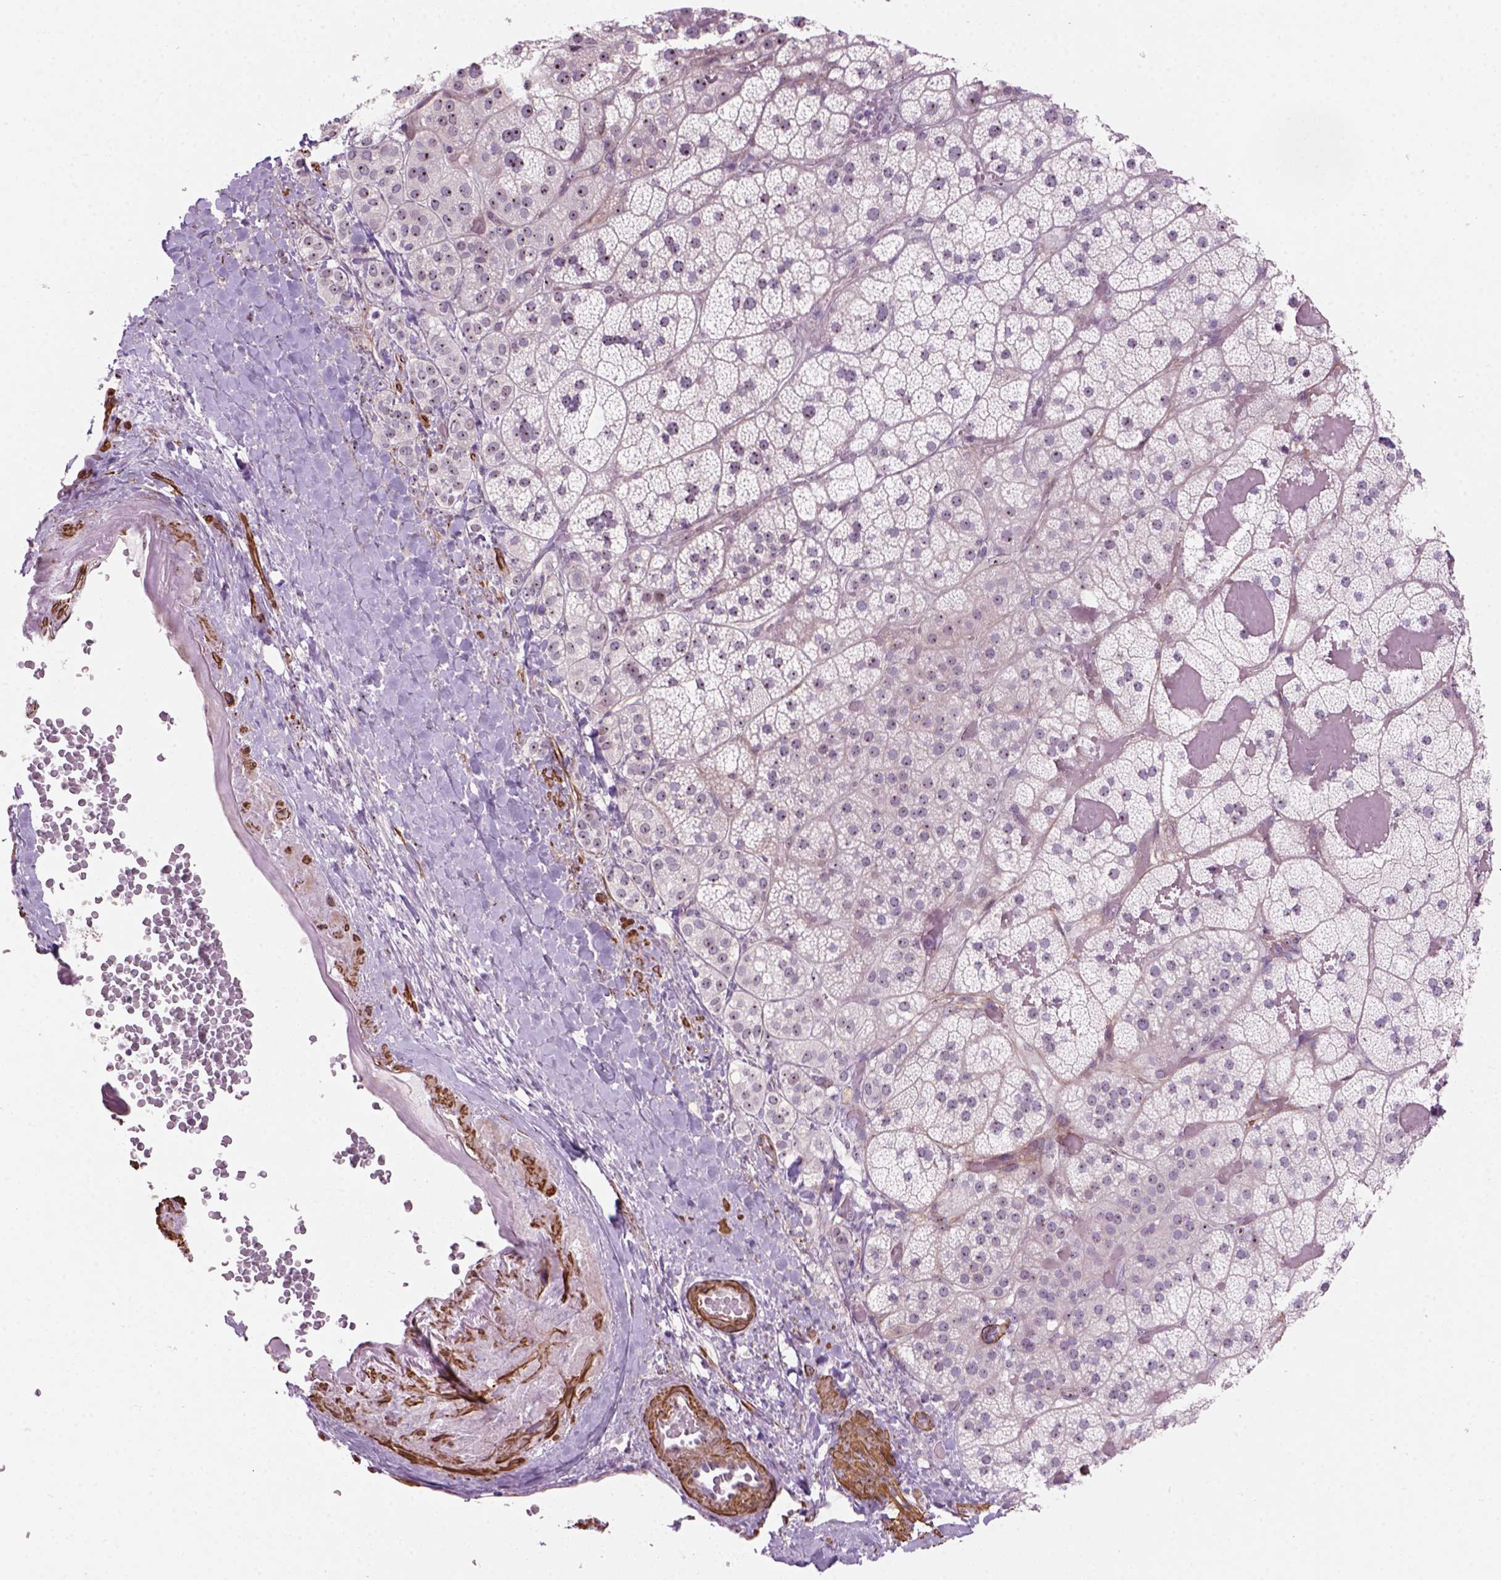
{"staining": {"intensity": "moderate", "quantity": ">75%", "location": "nuclear"}, "tissue": "adrenal gland", "cell_type": "Glandular cells", "image_type": "normal", "snomed": [{"axis": "morphology", "description": "Normal tissue, NOS"}, {"axis": "topography", "description": "Adrenal gland"}], "caption": "Protein positivity by immunohistochemistry reveals moderate nuclear positivity in about >75% of glandular cells in normal adrenal gland. (DAB IHC with brightfield microscopy, high magnification).", "gene": "RRS1", "patient": {"sex": "male", "age": 57}}